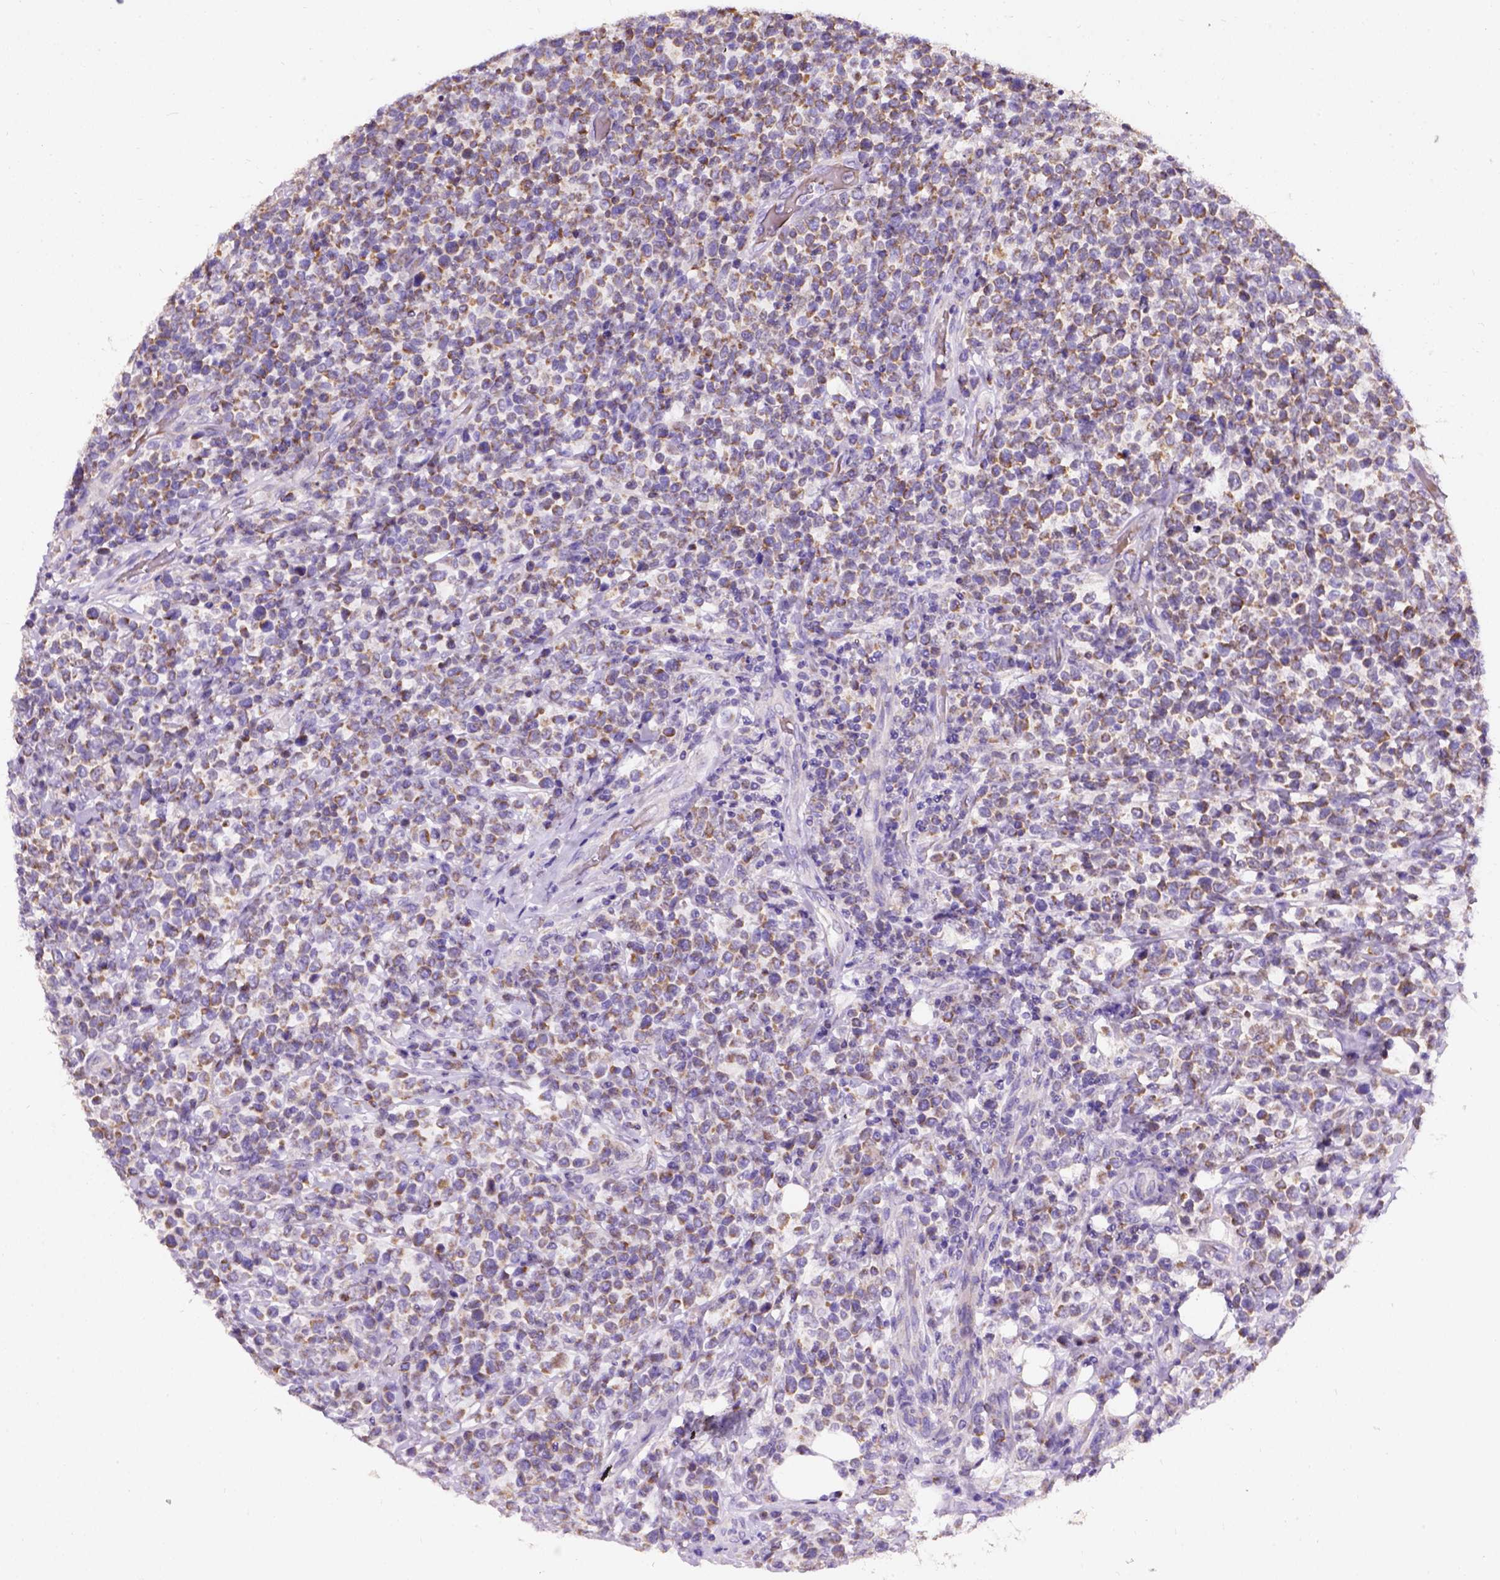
{"staining": {"intensity": "moderate", "quantity": ">75%", "location": "cytoplasmic/membranous"}, "tissue": "lymphoma", "cell_type": "Tumor cells", "image_type": "cancer", "snomed": [{"axis": "morphology", "description": "Malignant lymphoma, non-Hodgkin's type, High grade"}, {"axis": "topography", "description": "Soft tissue"}], "caption": "IHC staining of malignant lymphoma, non-Hodgkin's type (high-grade), which demonstrates medium levels of moderate cytoplasmic/membranous expression in about >75% of tumor cells indicating moderate cytoplasmic/membranous protein positivity. The staining was performed using DAB (brown) for protein detection and nuclei were counterstained in hematoxylin (blue).", "gene": "L2HGDH", "patient": {"sex": "female", "age": 56}}